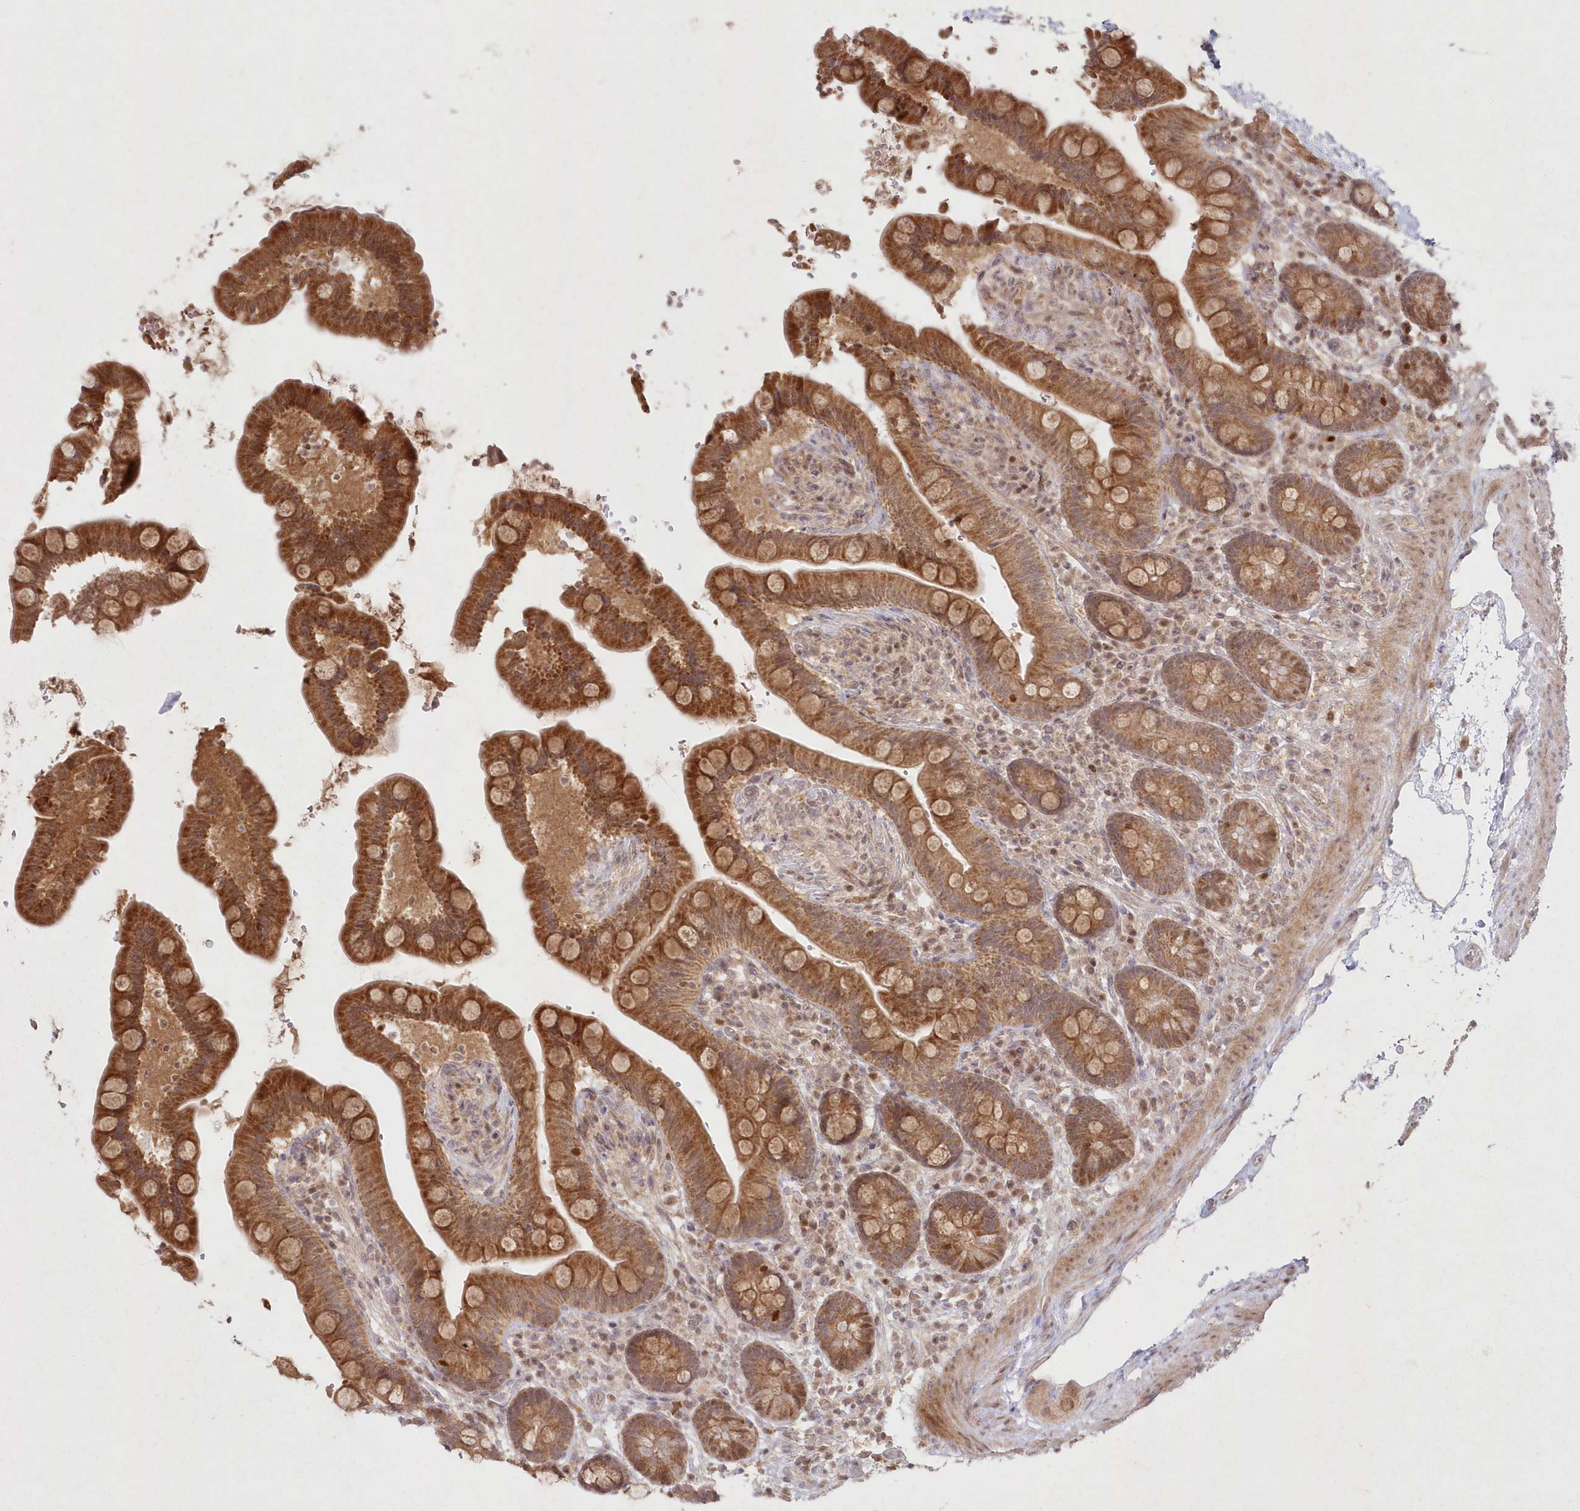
{"staining": {"intensity": "negative", "quantity": "none", "location": "none"}, "tissue": "colon", "cell_type": "Endothelial cells", "image_type": "normal", "snomed": [{"axis": "morphology", "description": "Normal tissue, NOS"}, {"axis": "topography", "description": "Smooth muscle"}, {"axis": "topography", "description": "Colon"}], "caption": "This is a micrograph of immunohistochemistry (IHC) staining of unremarkable colon, which shows no staining in endothelial cells. (DAB (3,3'-diaminobenzidine) IHC, high magnification).", "gene": "ASCC1", "patient": {"sex": "male", "age": 73}}